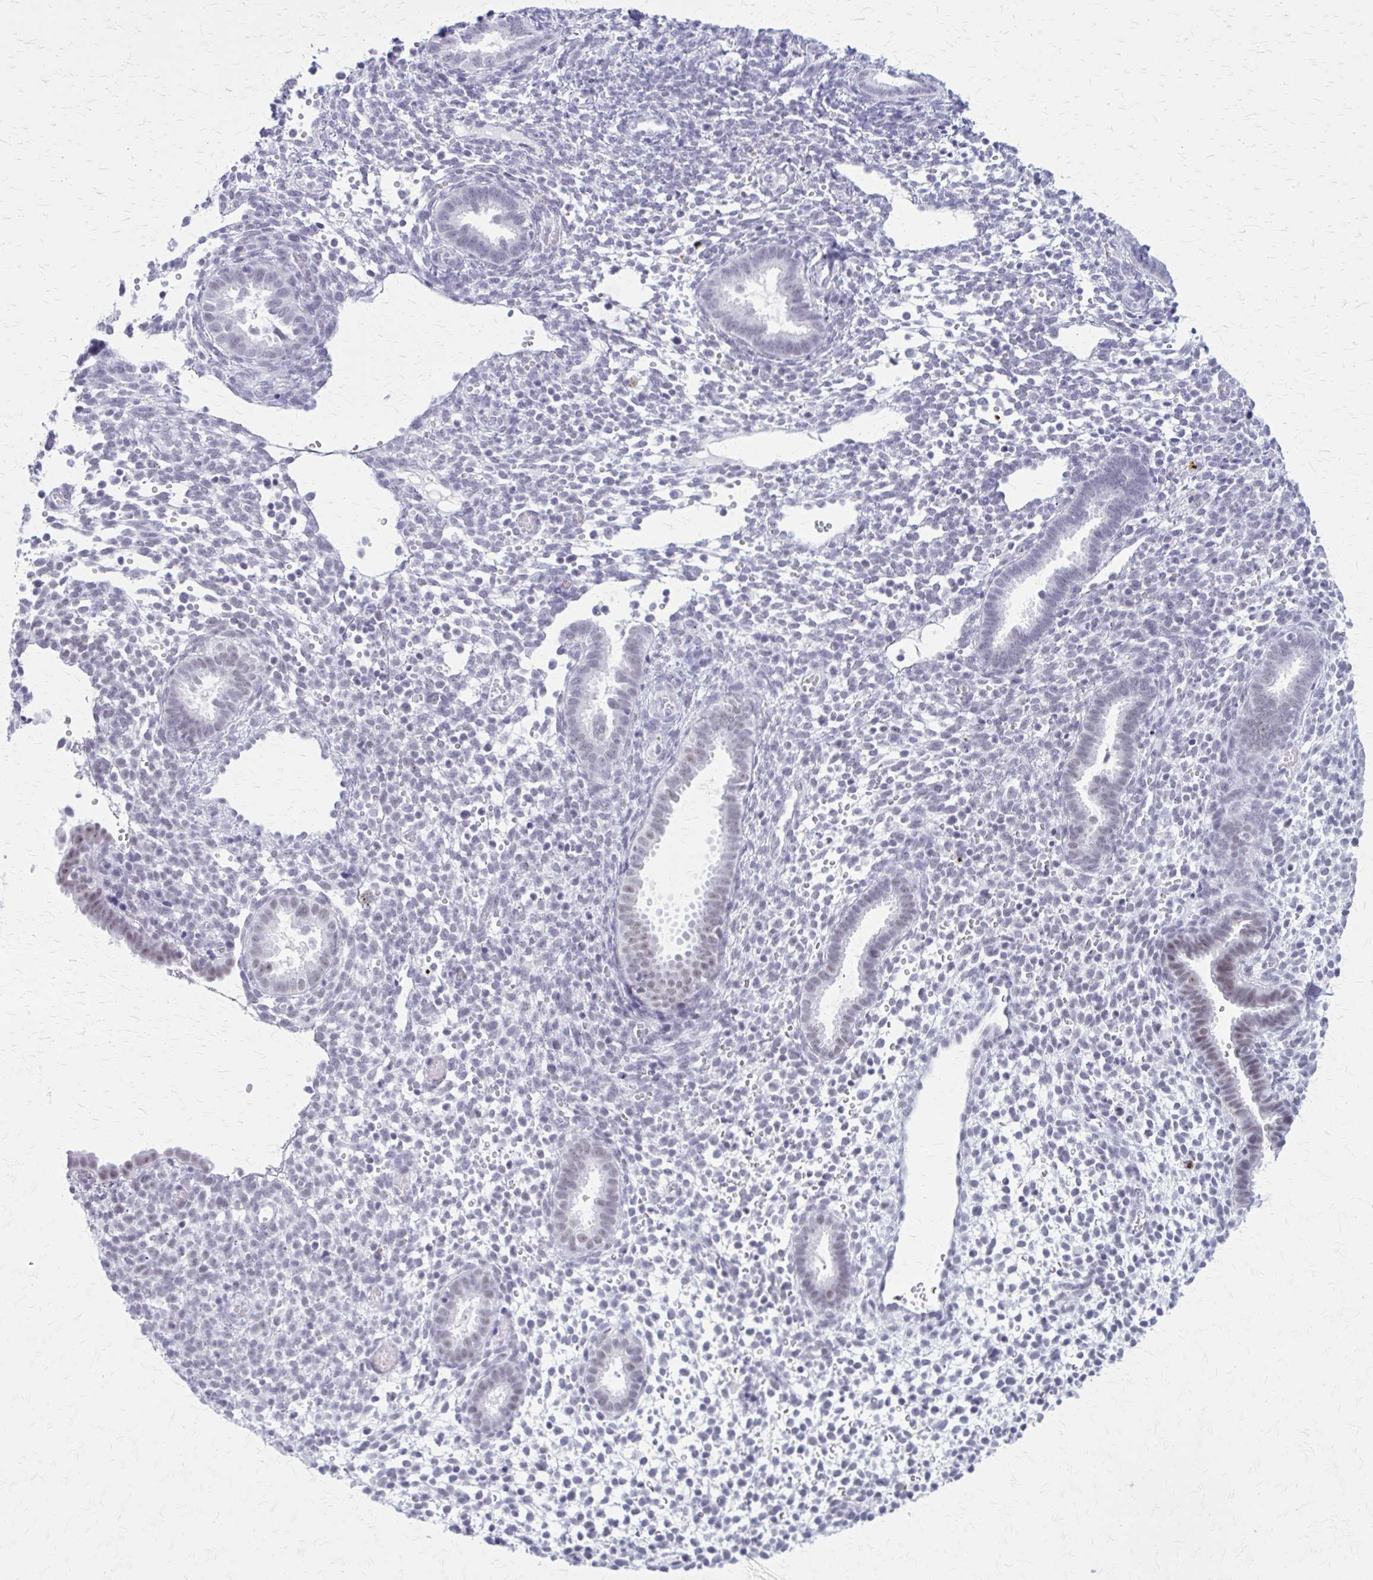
{"staining": {"intensity": "negative", "quantity": "none", "location": "none"}, "tissue": "endometrium", "cell_type": "Cells in endometrial stroma", "image_type": "normal", "snomed": [{"axis": "morphology", "description": "Normal tissue, NOS"}, {"axis": "topography", "description": "Endometrium"}], "caption": "The histopathology image shows no significant positivity in cells in endometrial stroma of endometrium. (Brightfield microscopy of DAB (3,3'-diaminobenzidine) immunohistochemistry at high magnification).", "gene": "GAD1", "patient": {"sex": "female", "age": 36}}